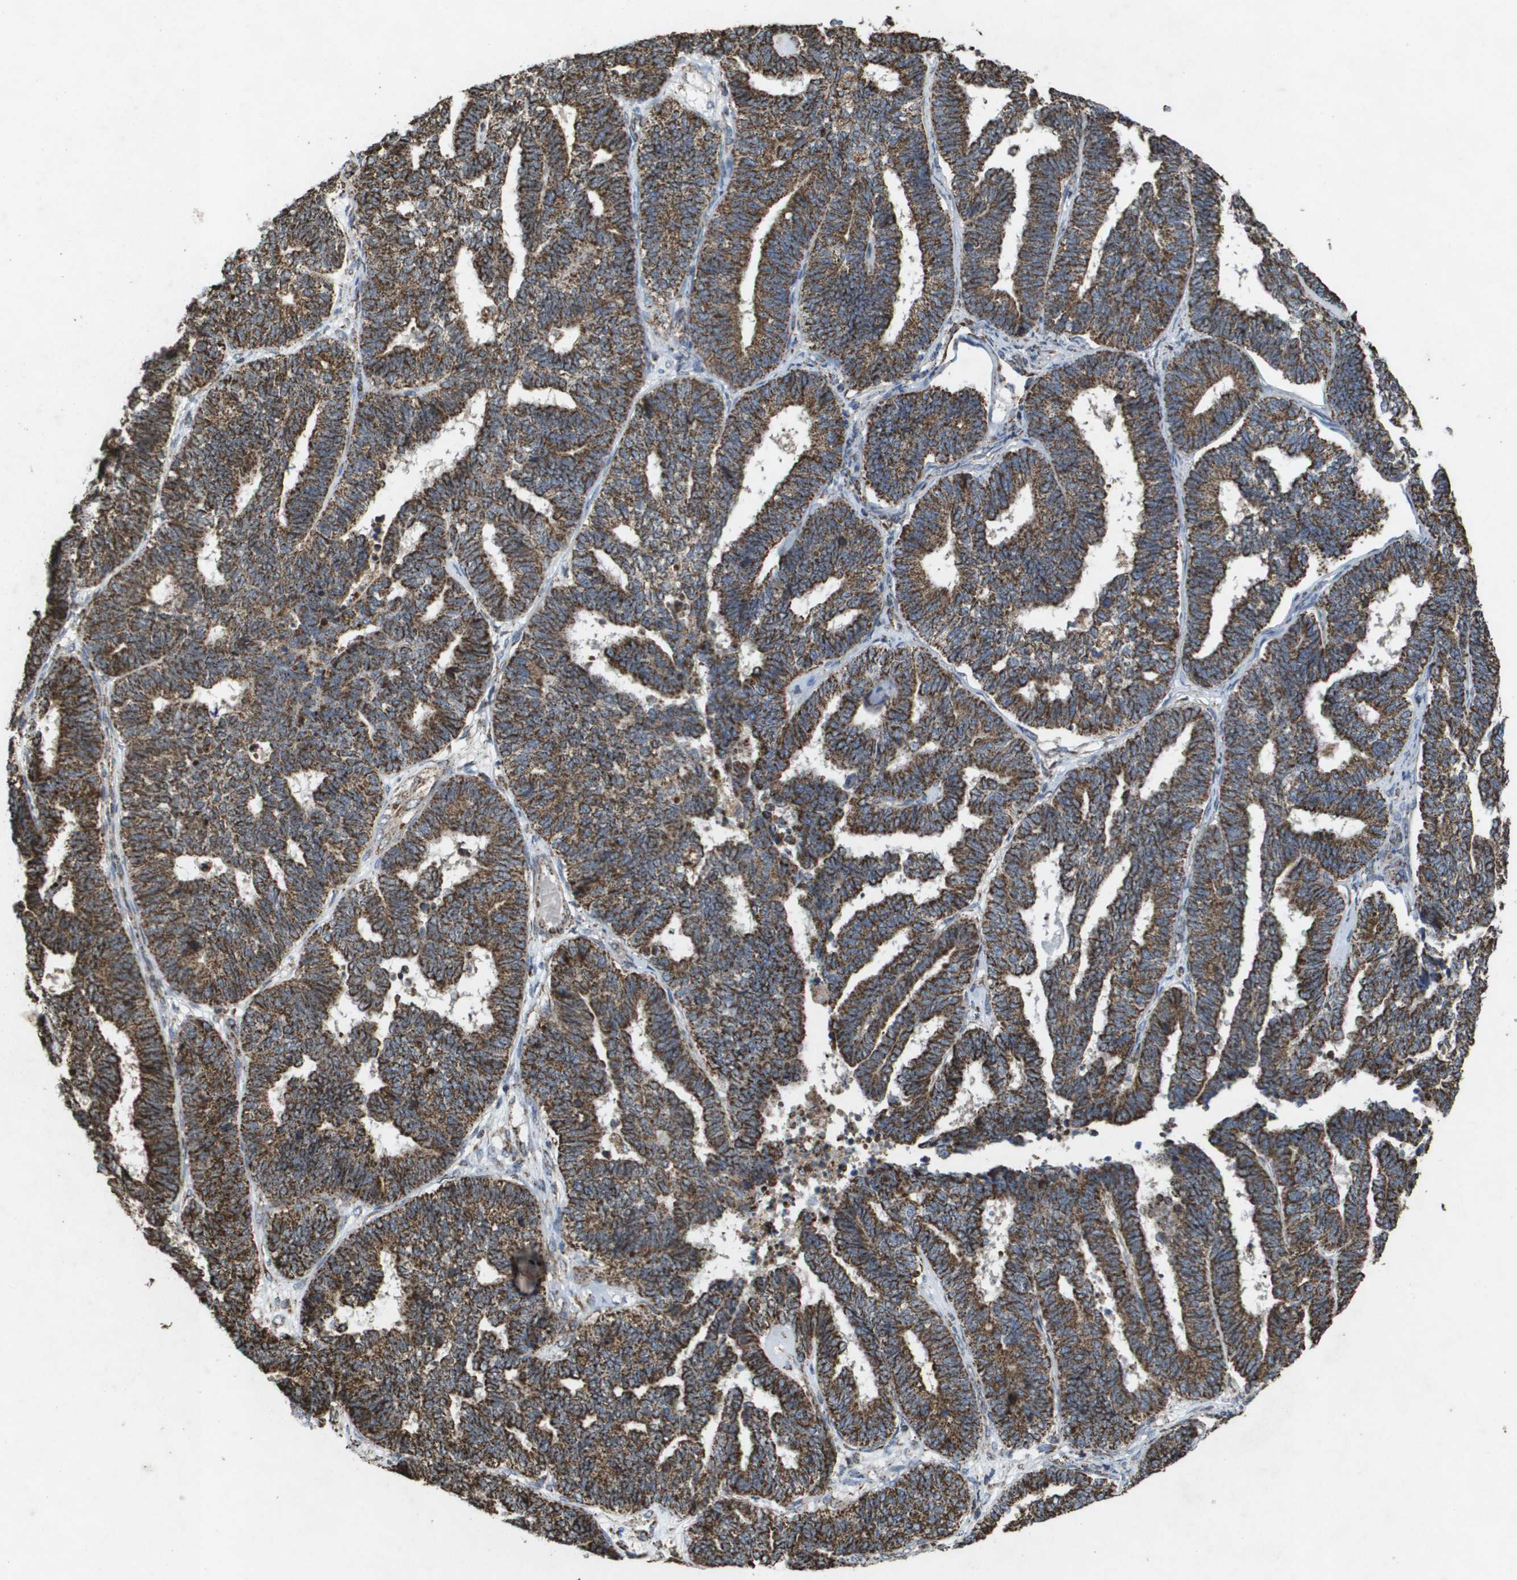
{"staining": {"intensity": "strong", "quantity": ">75%", "location": "cytoplasmic/membranous"}, "tissue": "endometrial cancer", "cell_type": "Tumor cells", "image_type": "cancer", "snomed": [{"axis": "morphology", "description": "Adenocarcinoma, NOS"}, {"axis": "topography", "description": "Endometrium"}], "caption": "Protein expression analysis of endometrial adenocarcinoma exhibits strong cytoplasmic/membranous expression in approximately >75% of tumor cells. The protein is stained brown, and the nuclei are stained in blue (DAB (3,3'-diaminobenzidine) IHC with brightfield microscopy, high magnification).", "gene": "HSPE1", "patient": {"sex": "female", "age": 70}}